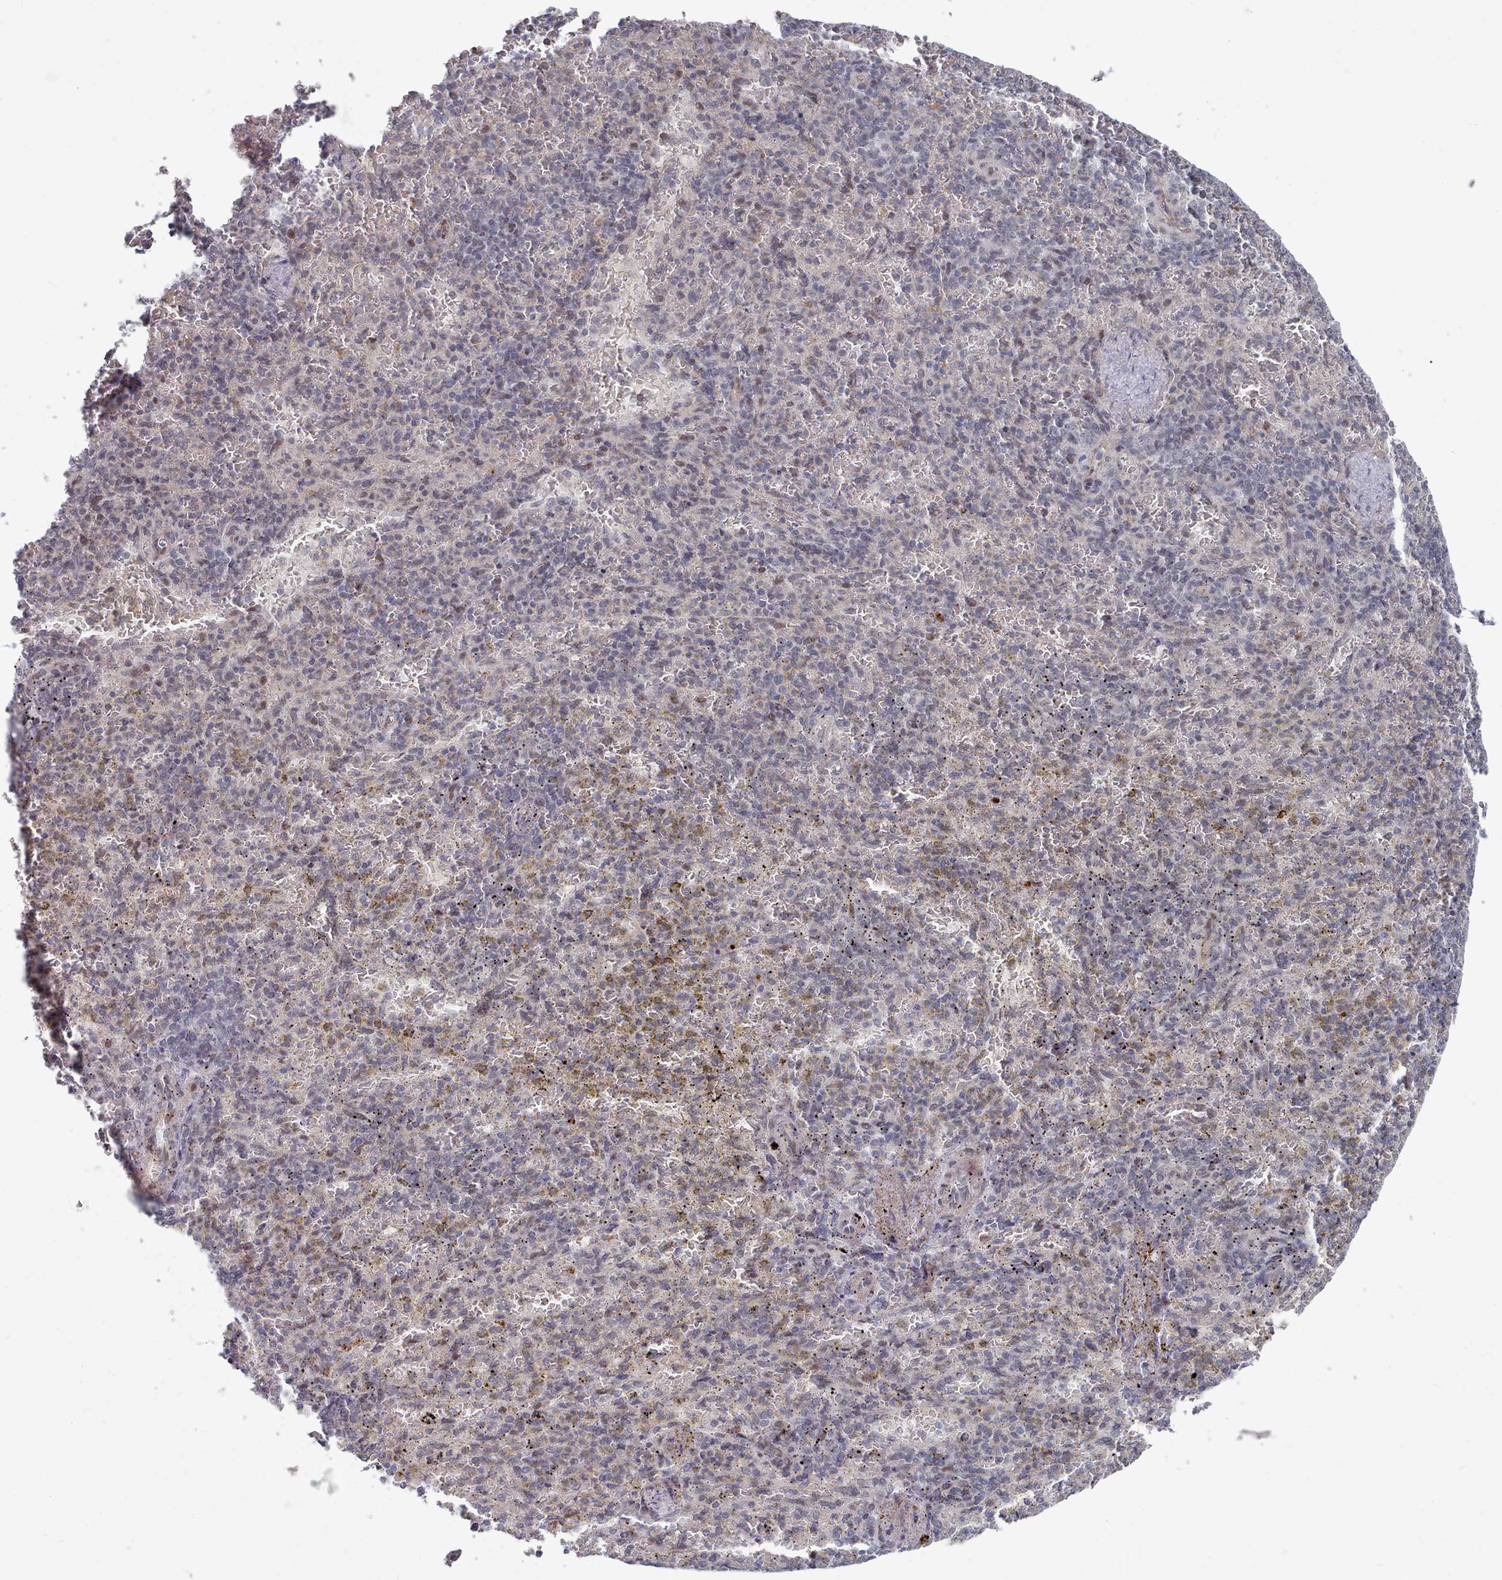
{"staining": {"intensity": "negative", "quantity": "none", "location": "none"}, "tissue": "spleen", "cell_type": "Cells in red pulp", "image_type": "normal", "snomed": [{"axis": "morphology", "description": "Normal tissue, NOS"}, {"axis": "topography", "description": "Spleen"}], "caption": "Immunohistochemistry (IHC) micrograph of normal spleen: human spleen stained with DAB reveals no significant protein staining in cells in red pulp.", "gene": "CPSF4", "patient": {"sex": "female", "age": 74}}